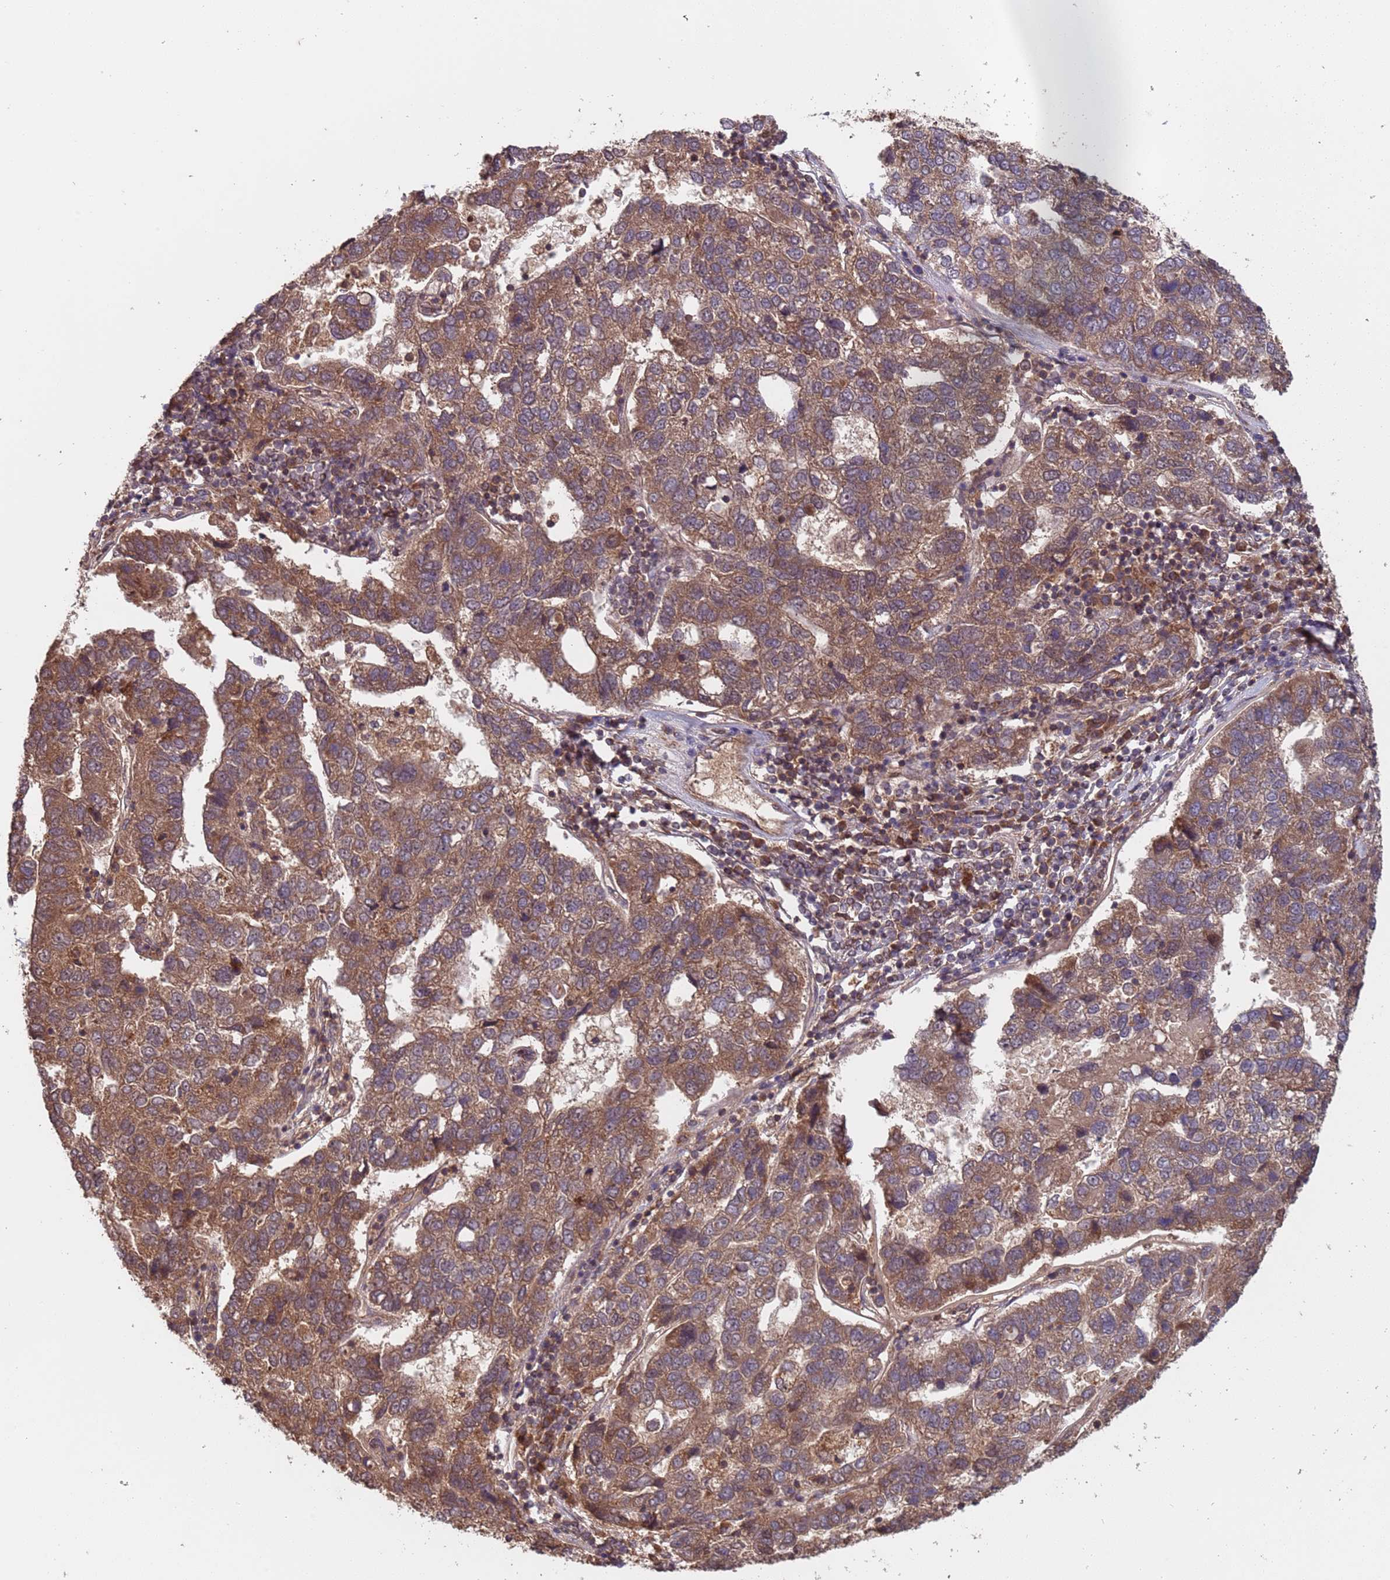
{"staining": {"intensity": "moderate", "quantity": ">75%", "location": "cytoplasmic/membranous"}, "tissue": "pancreatic cancer", "cell_type": "Tumor cells", "image_type": "cancer", "snomed": [{"axis": "morphology", "description": "Adenocarcinoma, NOS"}, {"axis": "topography", "description": "Pancreas"}], "caption": "High-power microscopy captured an IHC photomicrograph of pancreatic cancer (adenocarcinoma), revealing moderate cytoplasmic/membranous expression in approximately >75% of tumor cells.", "gene": "ERI1", "patient": {"sex": "female", "age": 61}}